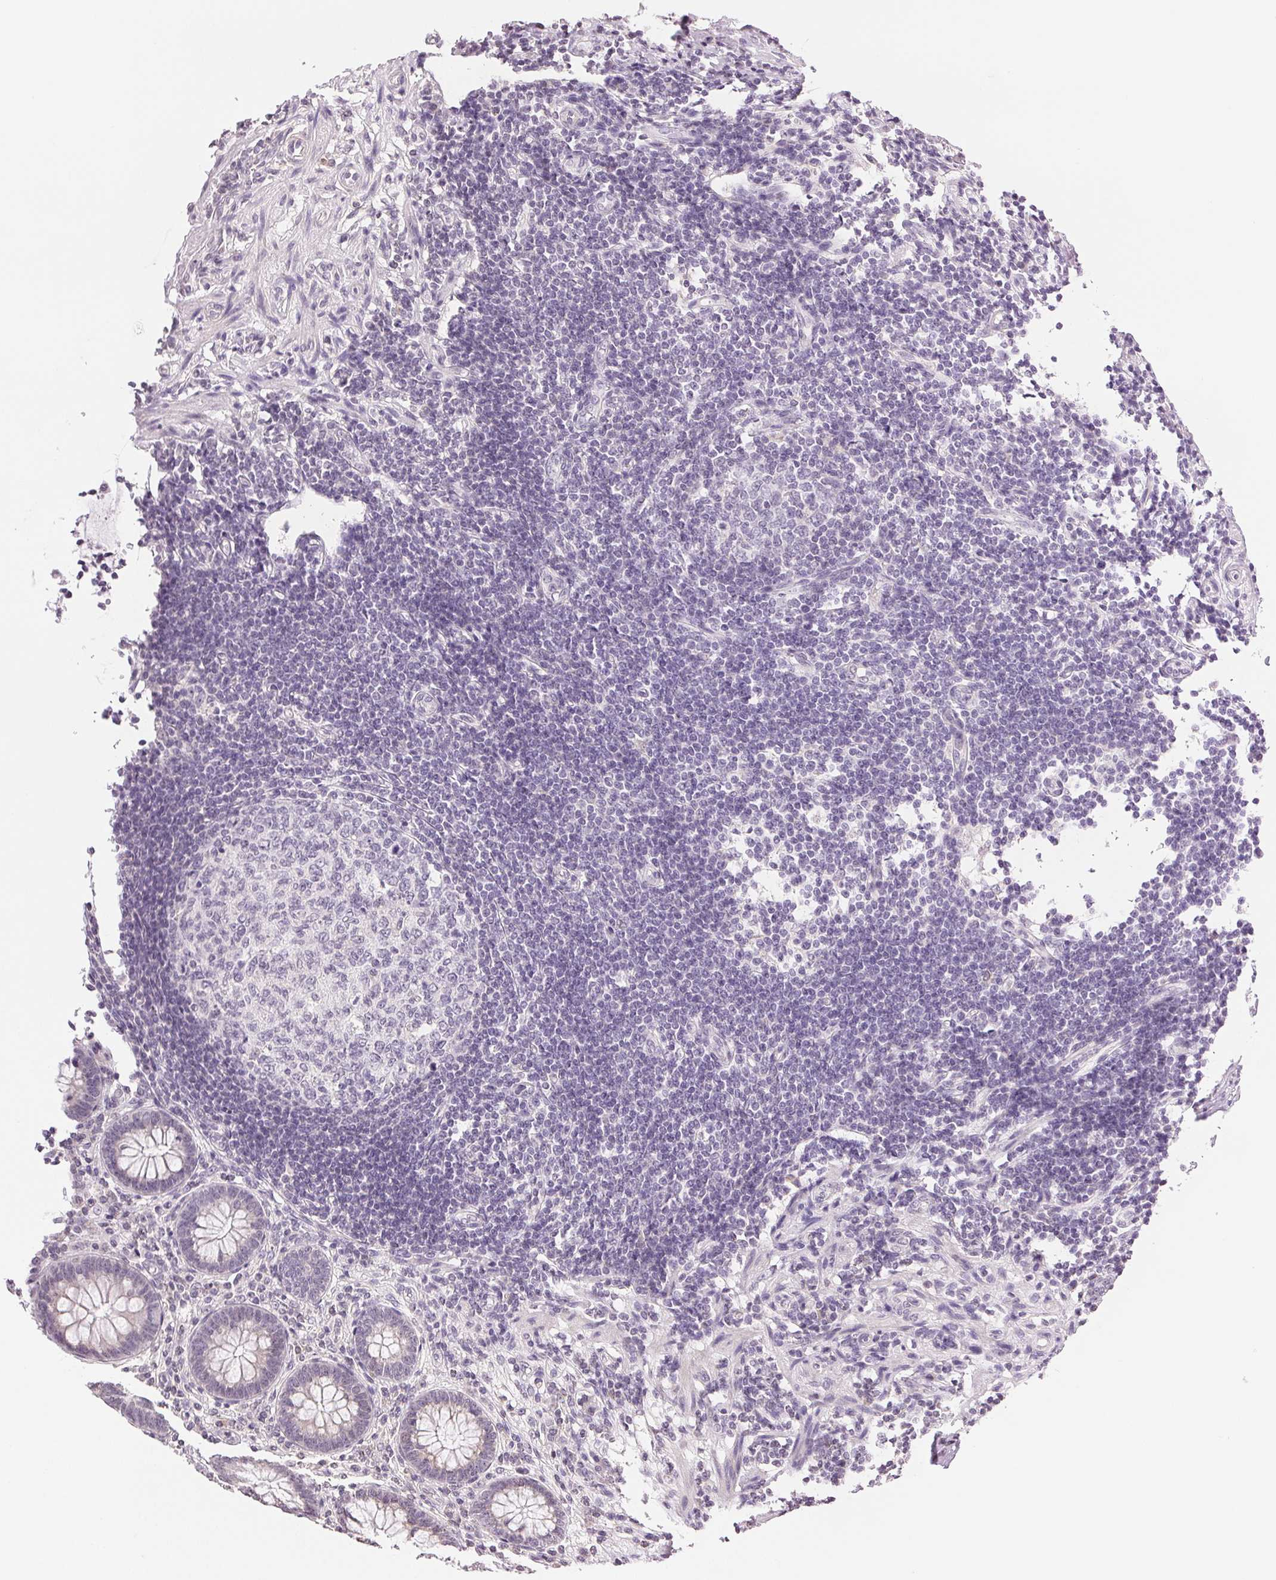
{"staining": {"intensity": "negative", "quantity": "none", "location": "none"}, "tissue": "appendix", "cell_type": "Glandular cells", "image_type": "normal", "snomed": [{"axis": "morphology", "description": "Normal tissue, NOS"}, {"axis": "topography", "description": "Appendix"}], "caption": "A photomicrograph of appendix stained for a protein demonstrates no brown staining in glandular cells. The staining was performed using DAB (3,3'-diaminobenzidine) to visualize the protein expression in brown, while the nuclei were stained in blue with hematoxylin (Magnification: 20x).", "gene": "TNNT3", "patient": {"sex": "female", "age": 57}}